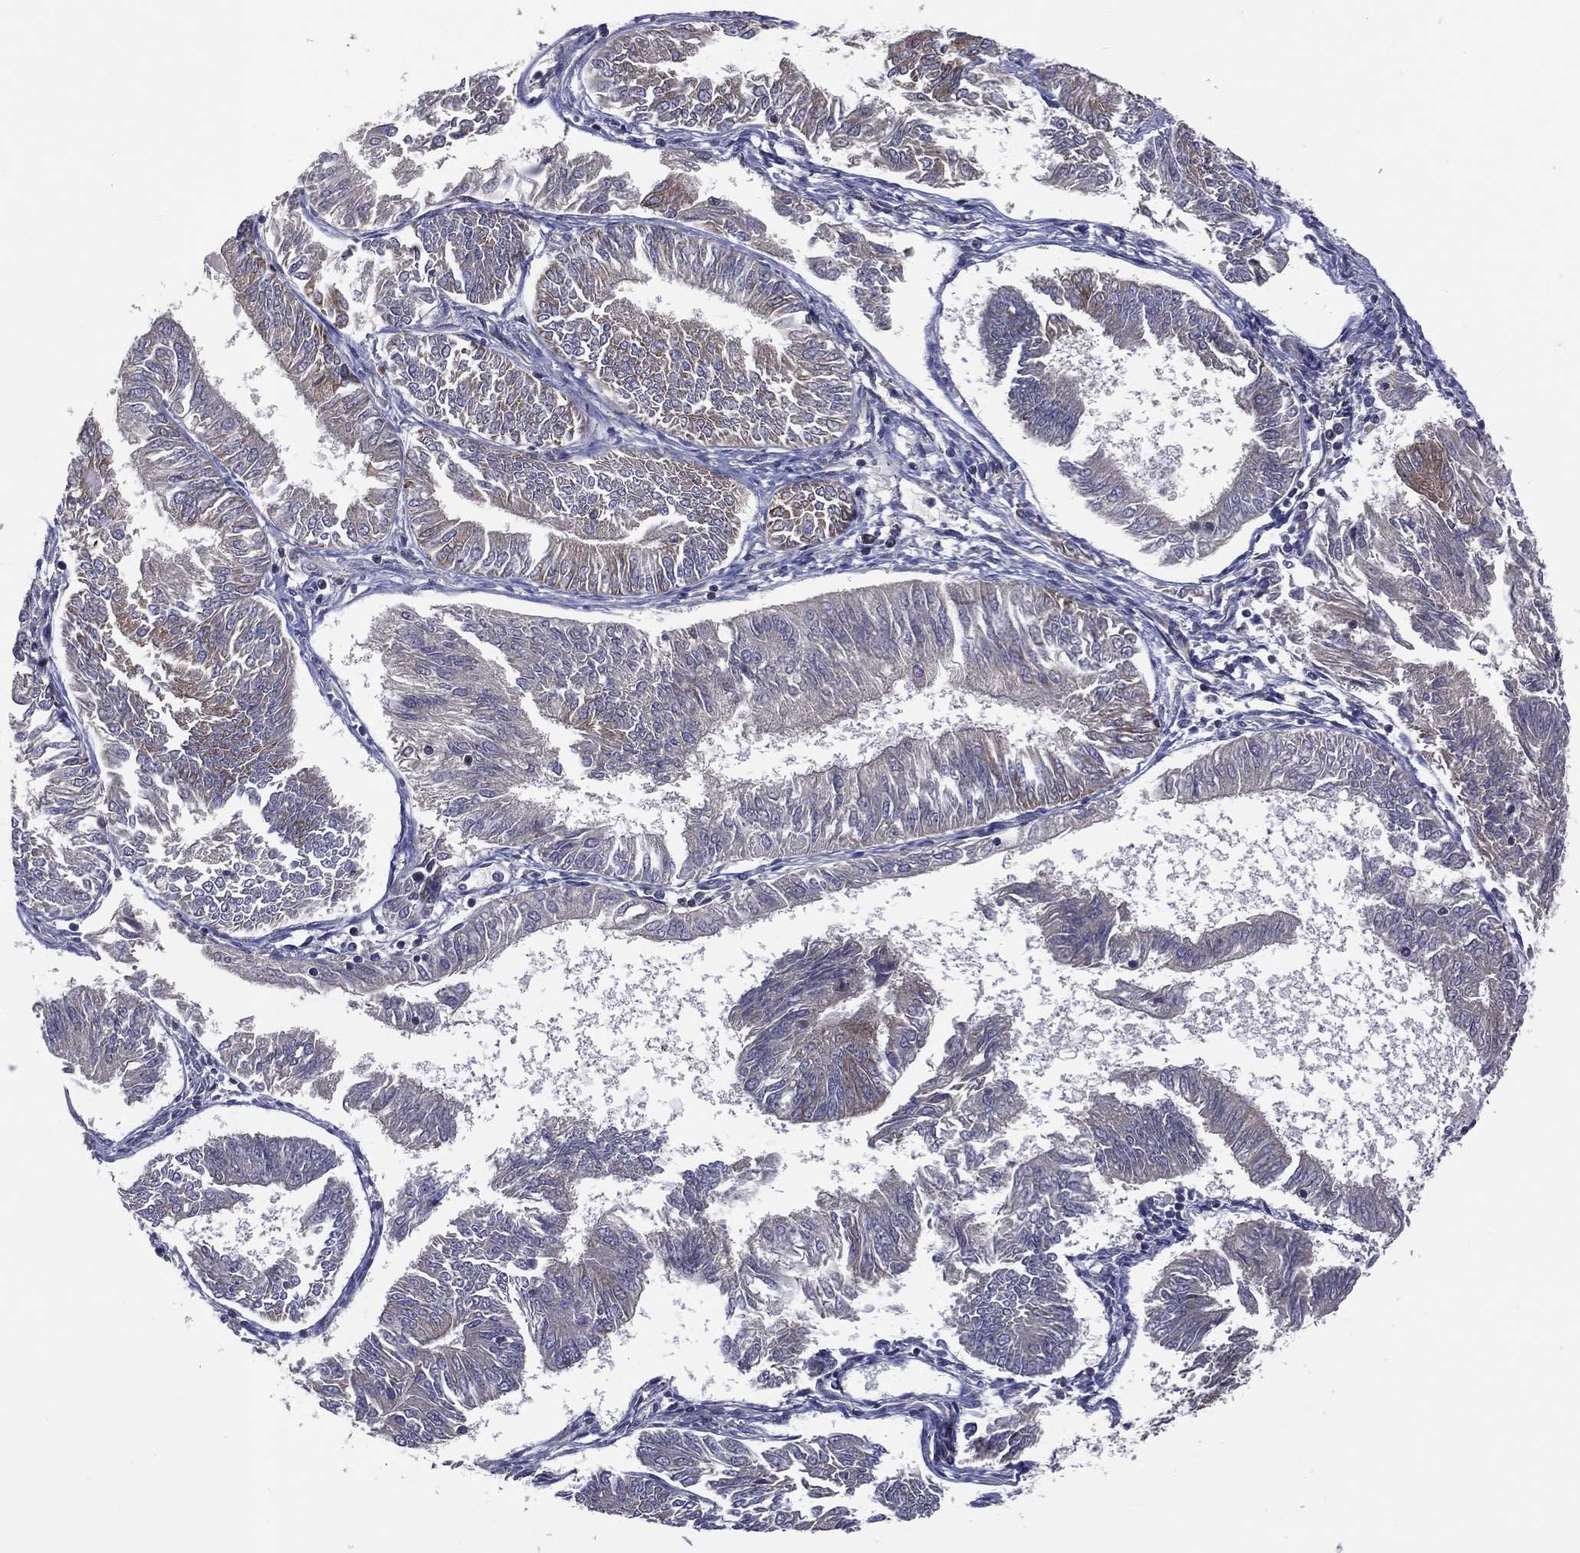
{"staining": {"intensity": "weak", "quantity": "25%-75%", "location": "cytoplasmic/membranous"}, "tissue": "endometrial cancer", "cell_type": "Tumor cells", "image_type": "cancer", "snomed": [{"axis": "morphology", "description": "Adenocarcinoma, NOS"}, {"axis": "topography", "description": "Endometrium"}], "caption": "A brown stain highlights weak cytoplasmic/membranous expression of a protein in endometrial cancer tumor cells.", "gene": "STARD3", "patient": {"sex": "female", "age": 58}}